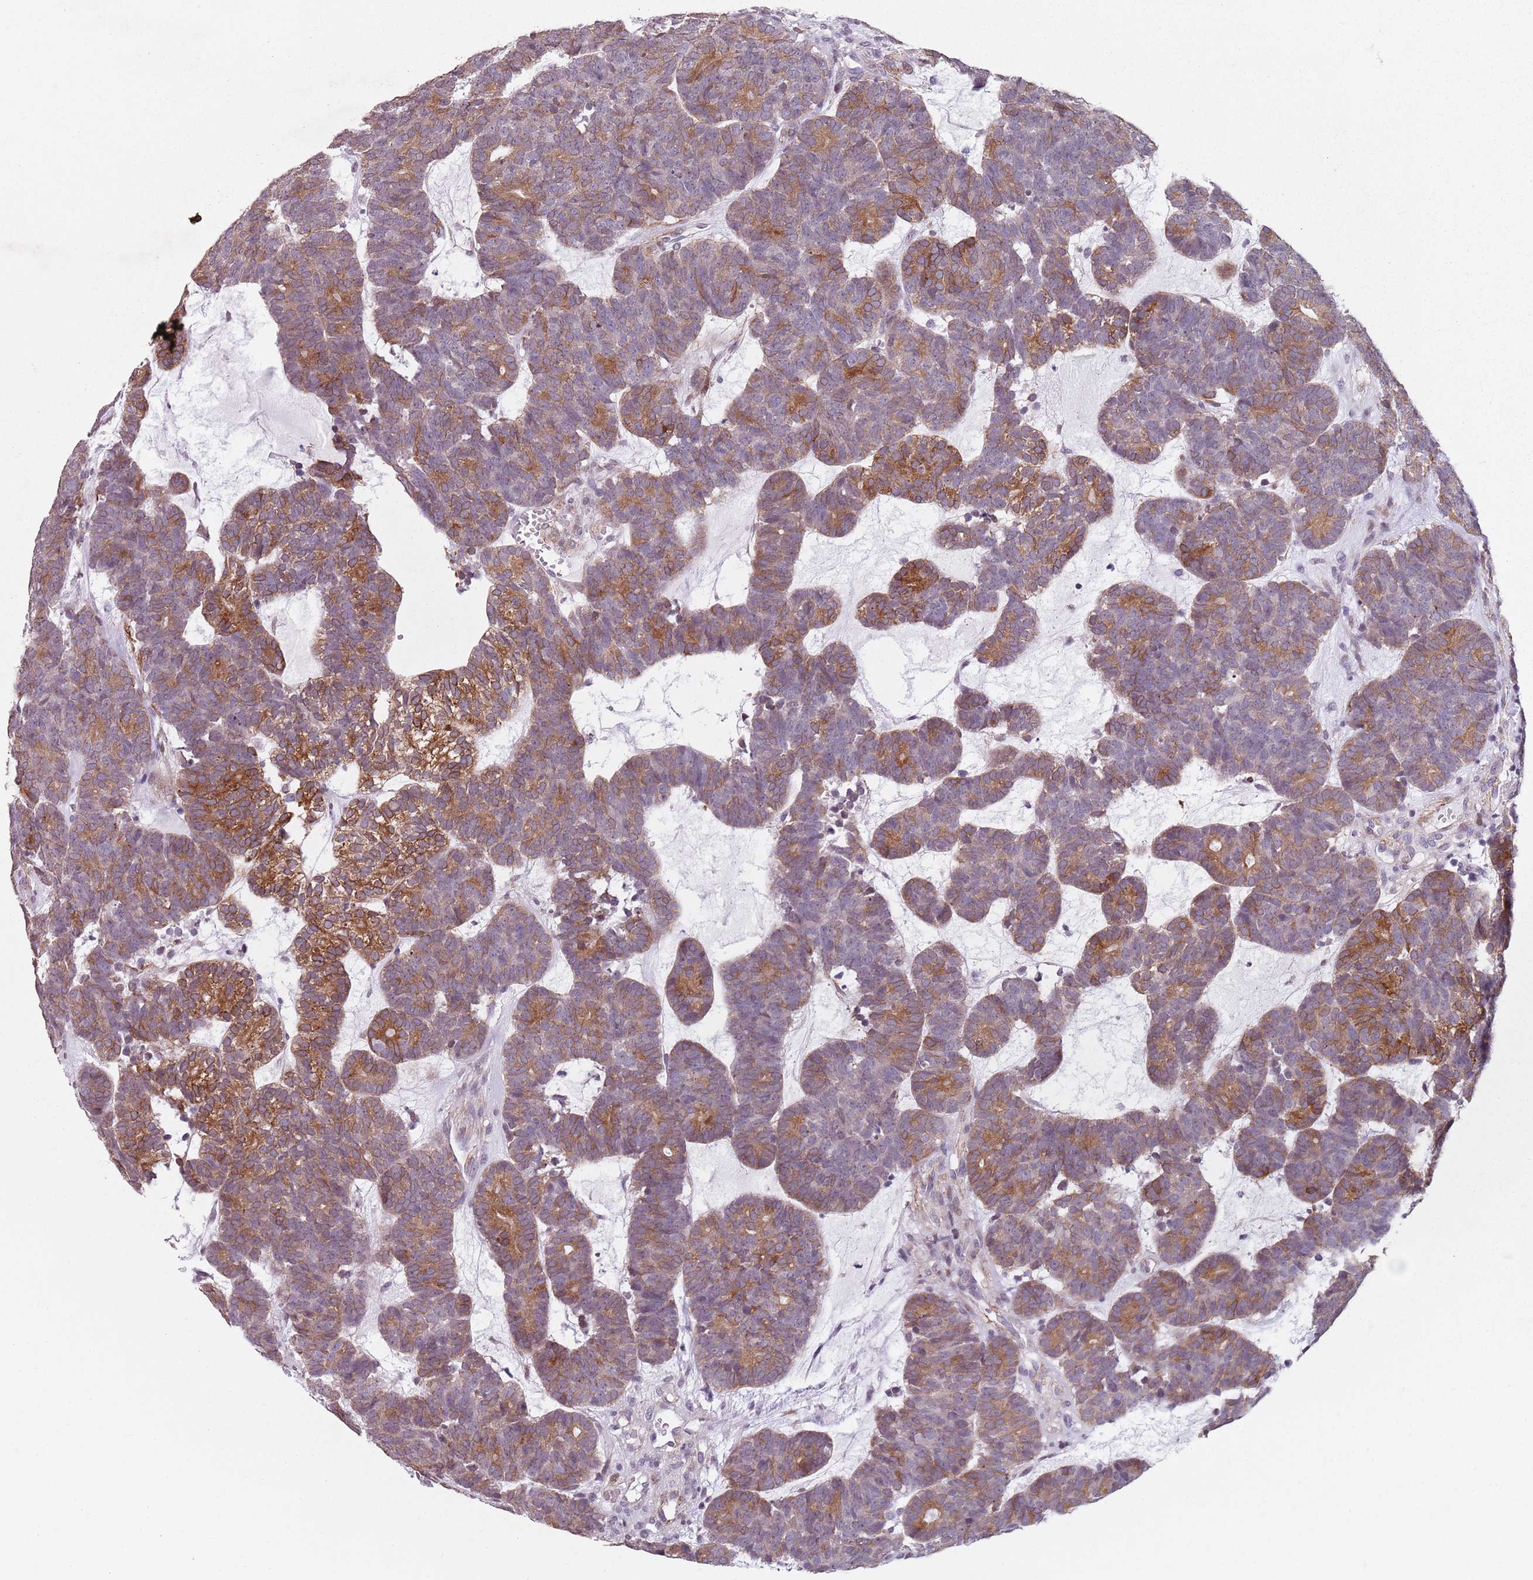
{"staining": {"intensity": "moderate", "quantity": "25%-75%", "location": "cytoplasmic/membranous"}, "tissue": "head and neck cancer", "cell_type": "Tumor cells", "image_type": "cancer", "snomed": [{"axis": "morphology", "description": "Adenocarcinoma, NOS"}, {"axis": "topography", "description": "Head-Neck"}], "caption": "This histopathology image exhibits IHC staining of head and neck cancer, with medium moderate cytoplasmic/membranous expression in approximately 25%-75% of tumor cells.", "gene": "TMC4", "patient": {"sex": "female", "age": 81}}